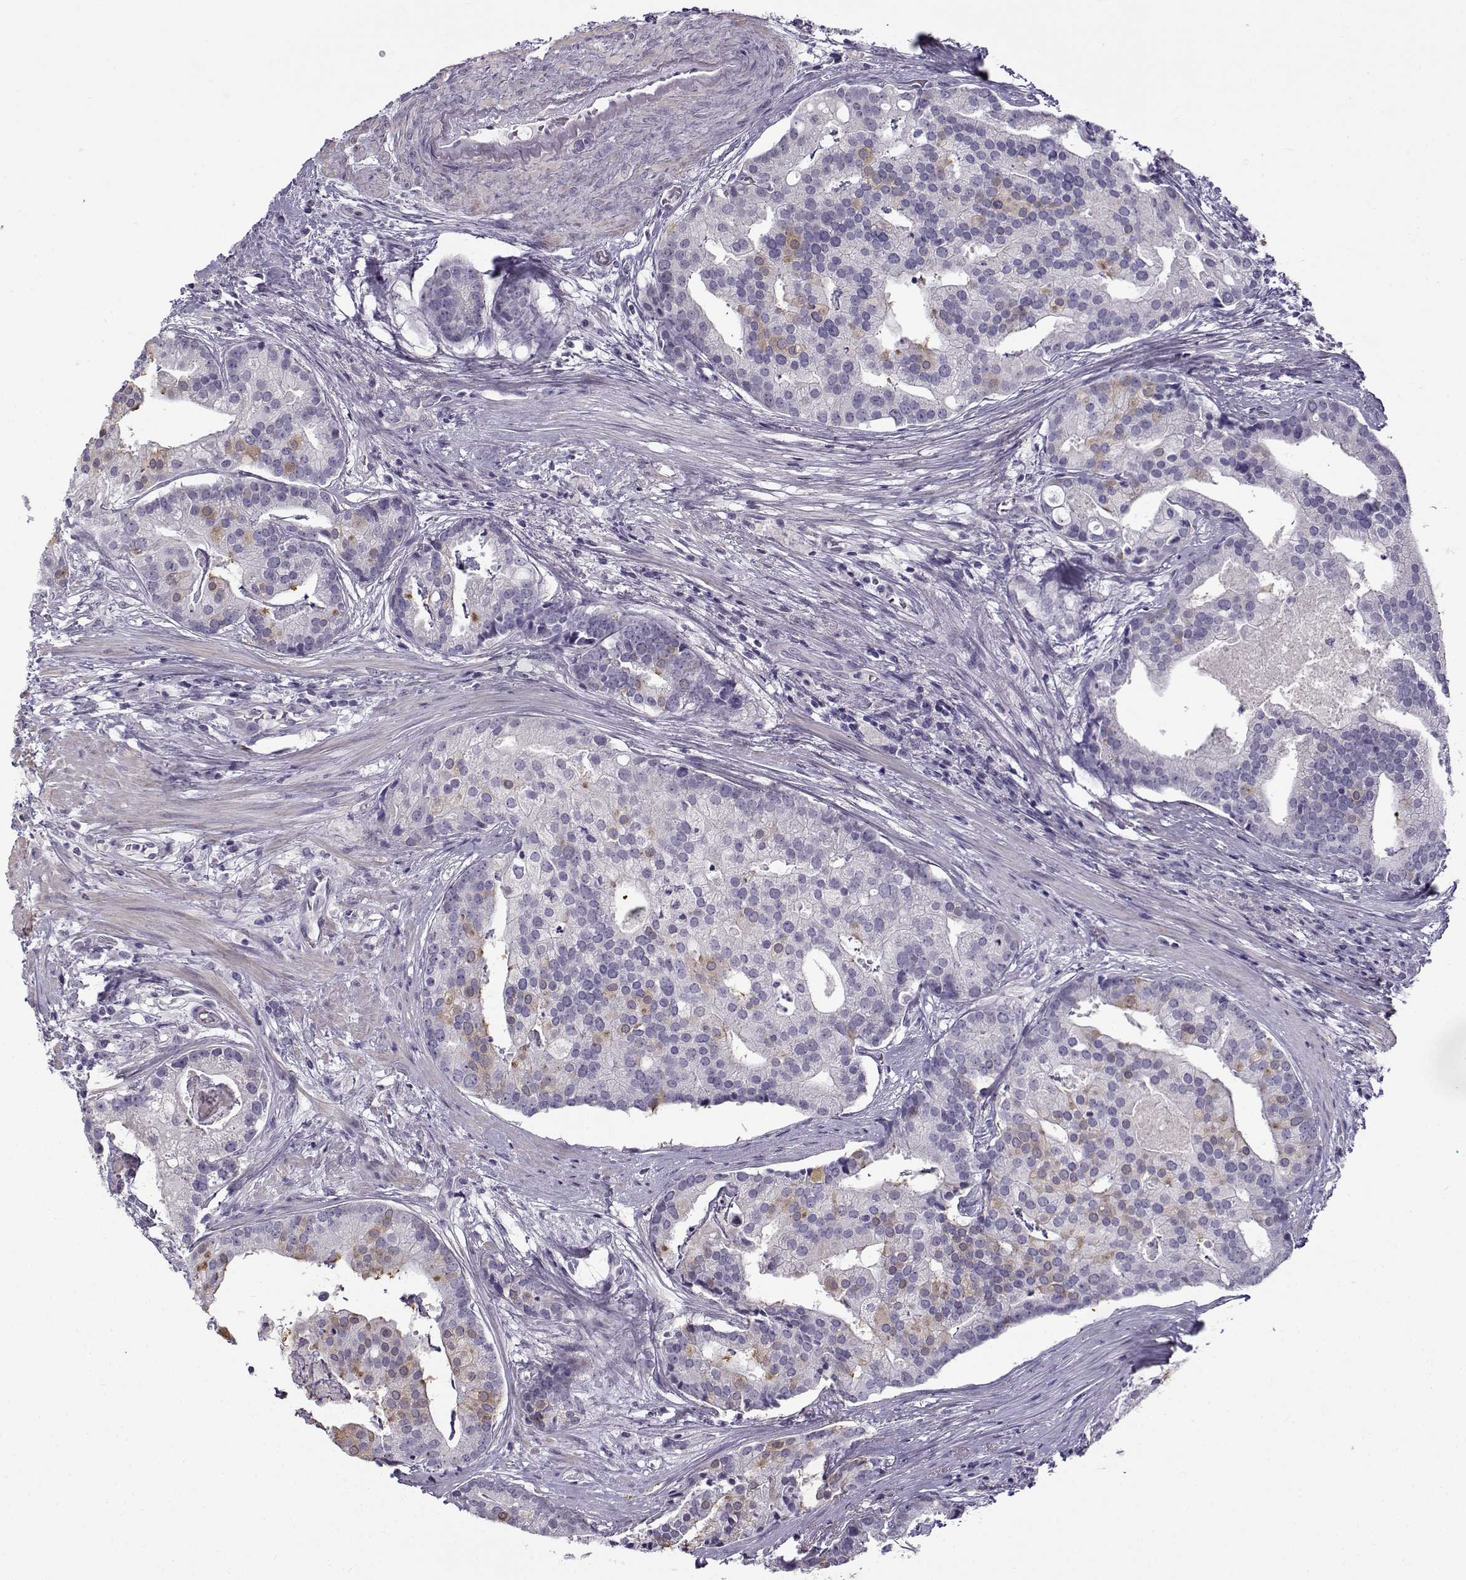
{"staining": {"intensity": "negative", "quantity": "none", "location": "none"}, "tissue": "prostate cancer", "cell_type": "Tumor cells", "image_type": "cancer", "snomed": [{"axis": "morphology", "description": "Adenocarcinoma, NOS"}, {"axis": "topography", "description": "Prostate and seminal vesicle, NOS"}, {"axis": "topography", "description": "Prostate"}], "caption": "A high-resolution photomicrograph shows immunohistochemistry (IHC) staining of adenocarcinoma (prostate), which demonstrates no significant staining in tumor cells.", "gene": "TEX55", "patient": {"sex": "male", "age": 44}}